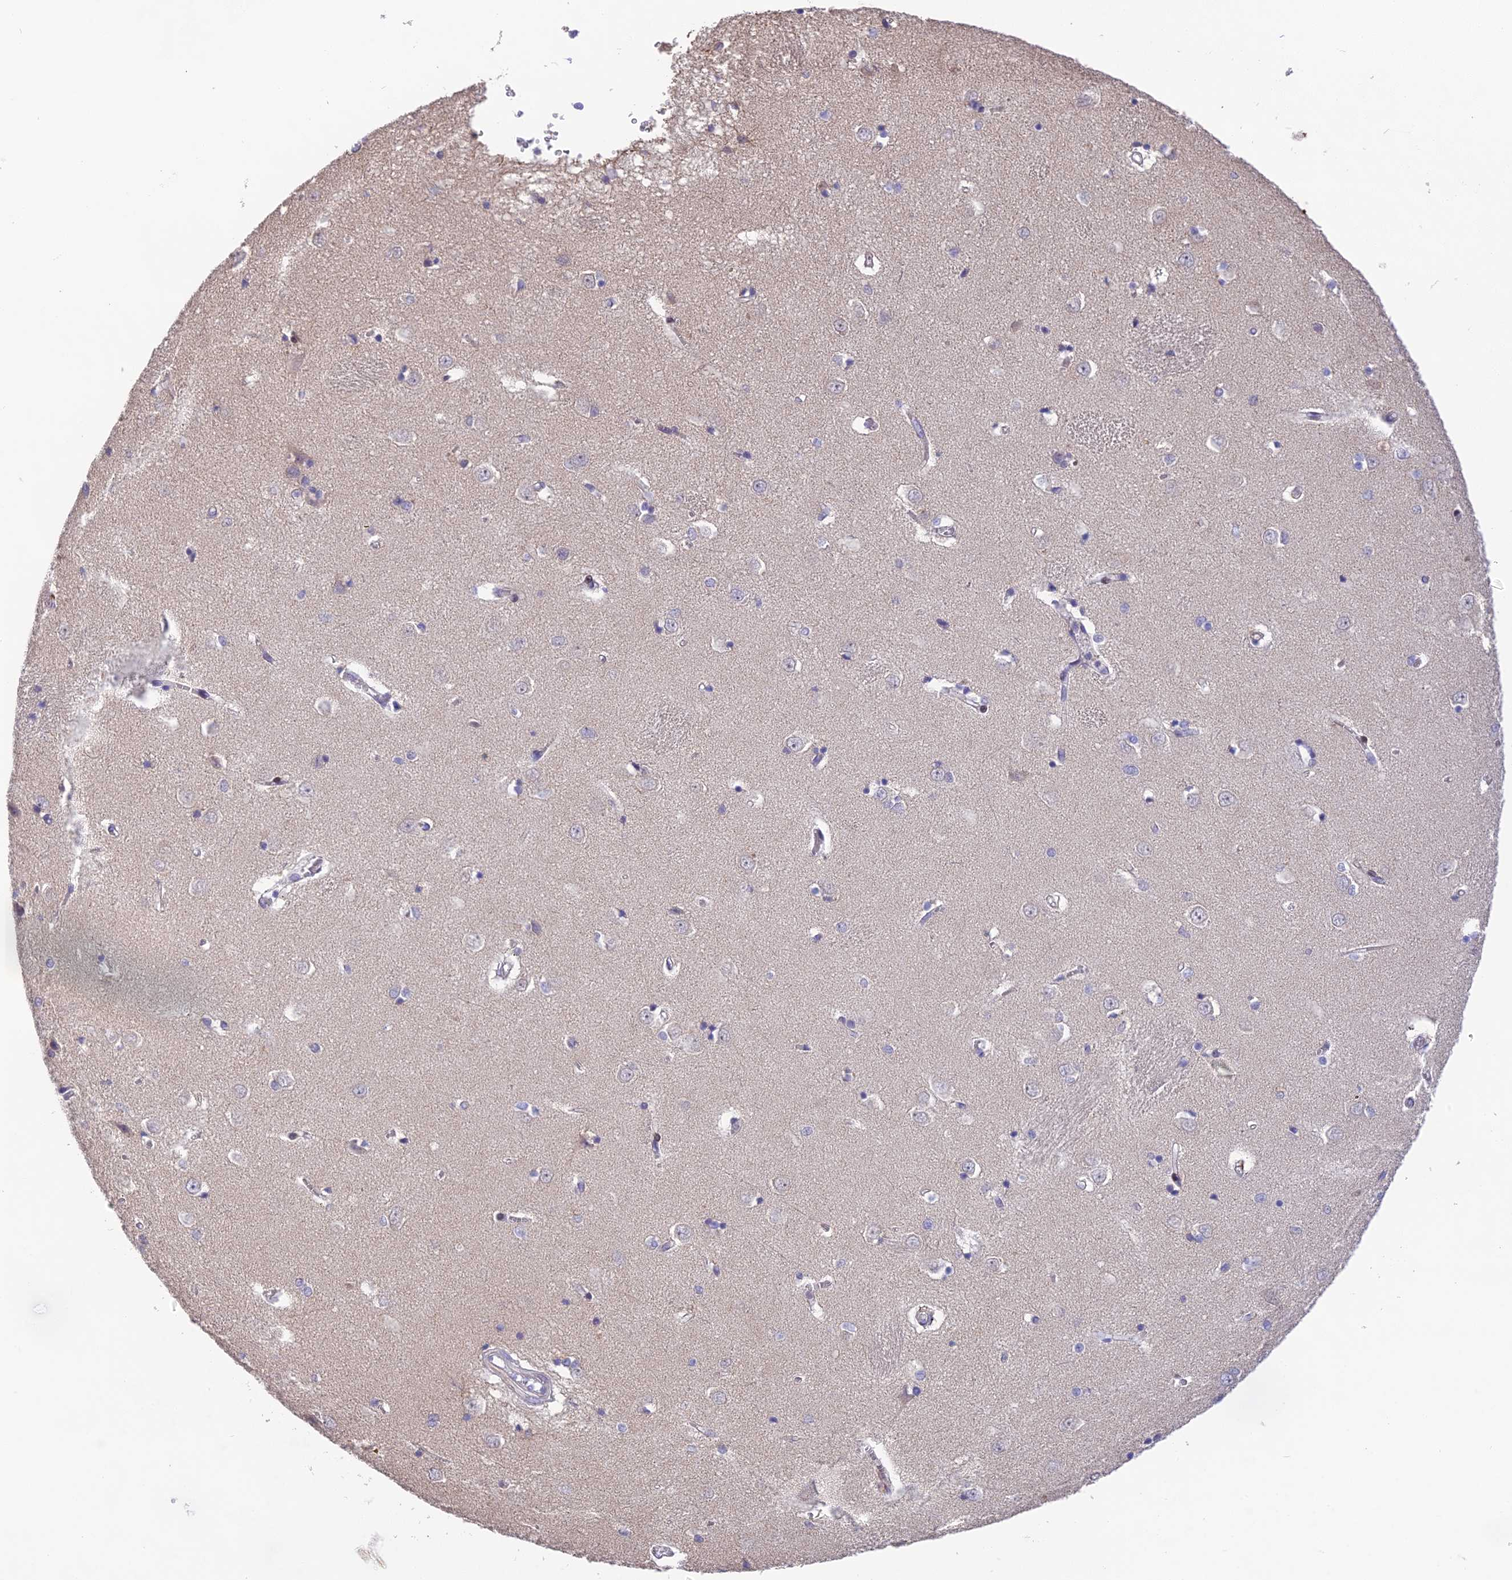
{"staining": {"intensity": "negative", "quantity": "none", "location": "none"}, "tissue": "caudate", "cell_type": "Glial cells", "image_type": "normal", "snomed": [{"axis": "morphology", "description": "Normal tissue, NOS"}, {"axis": "topography", "description": "Lateral ventricle wall"}], "caption": "An immunohistochemistry (IHC) histopathology image of benign caudate is shown. There is no staining in glial cells of caudate. (IHC, brightfield microscopy, high magnification).", "gene": "PUS10", "patient": {"sex": "male", "age": 37}}